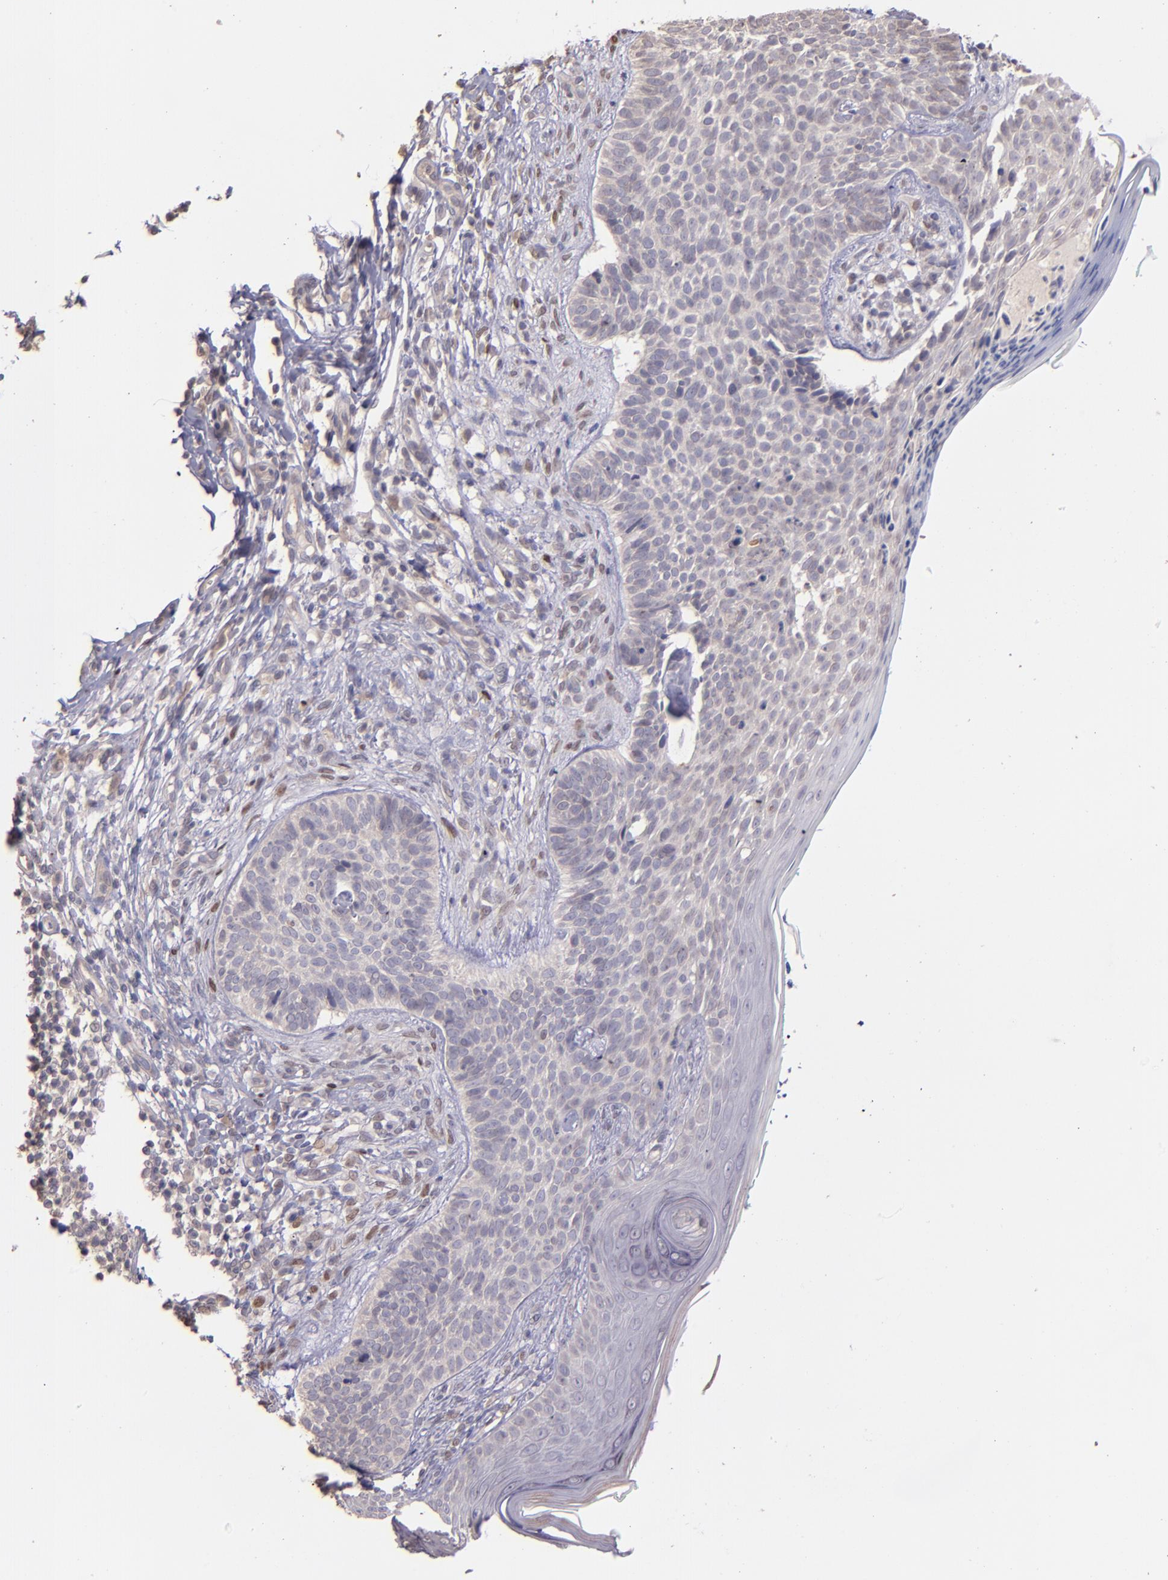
{"staining": {"intensity": "negative", "quantity": "none", "location": "none"}, "tissue": "skin cancer", "cell_type": "Tumor cells", "image_type": "cancer", "snomed": [{"axis": "morphology", "description": "Normal tissue, NOS"}, {"axis": "morphology", "description": "Basal cell carcinoma"}, {"axis": "topography", "description": "Skin"}], "caption": "High magnification brightfield microscopy of basal cell carcinoma (skin) stained with DAB (brown) and counterstained with hematoxylin (blue): tumor cells show no significant expression.", "gene": "NUP62CL", "patient": {"sex": "male", "age": 76}}